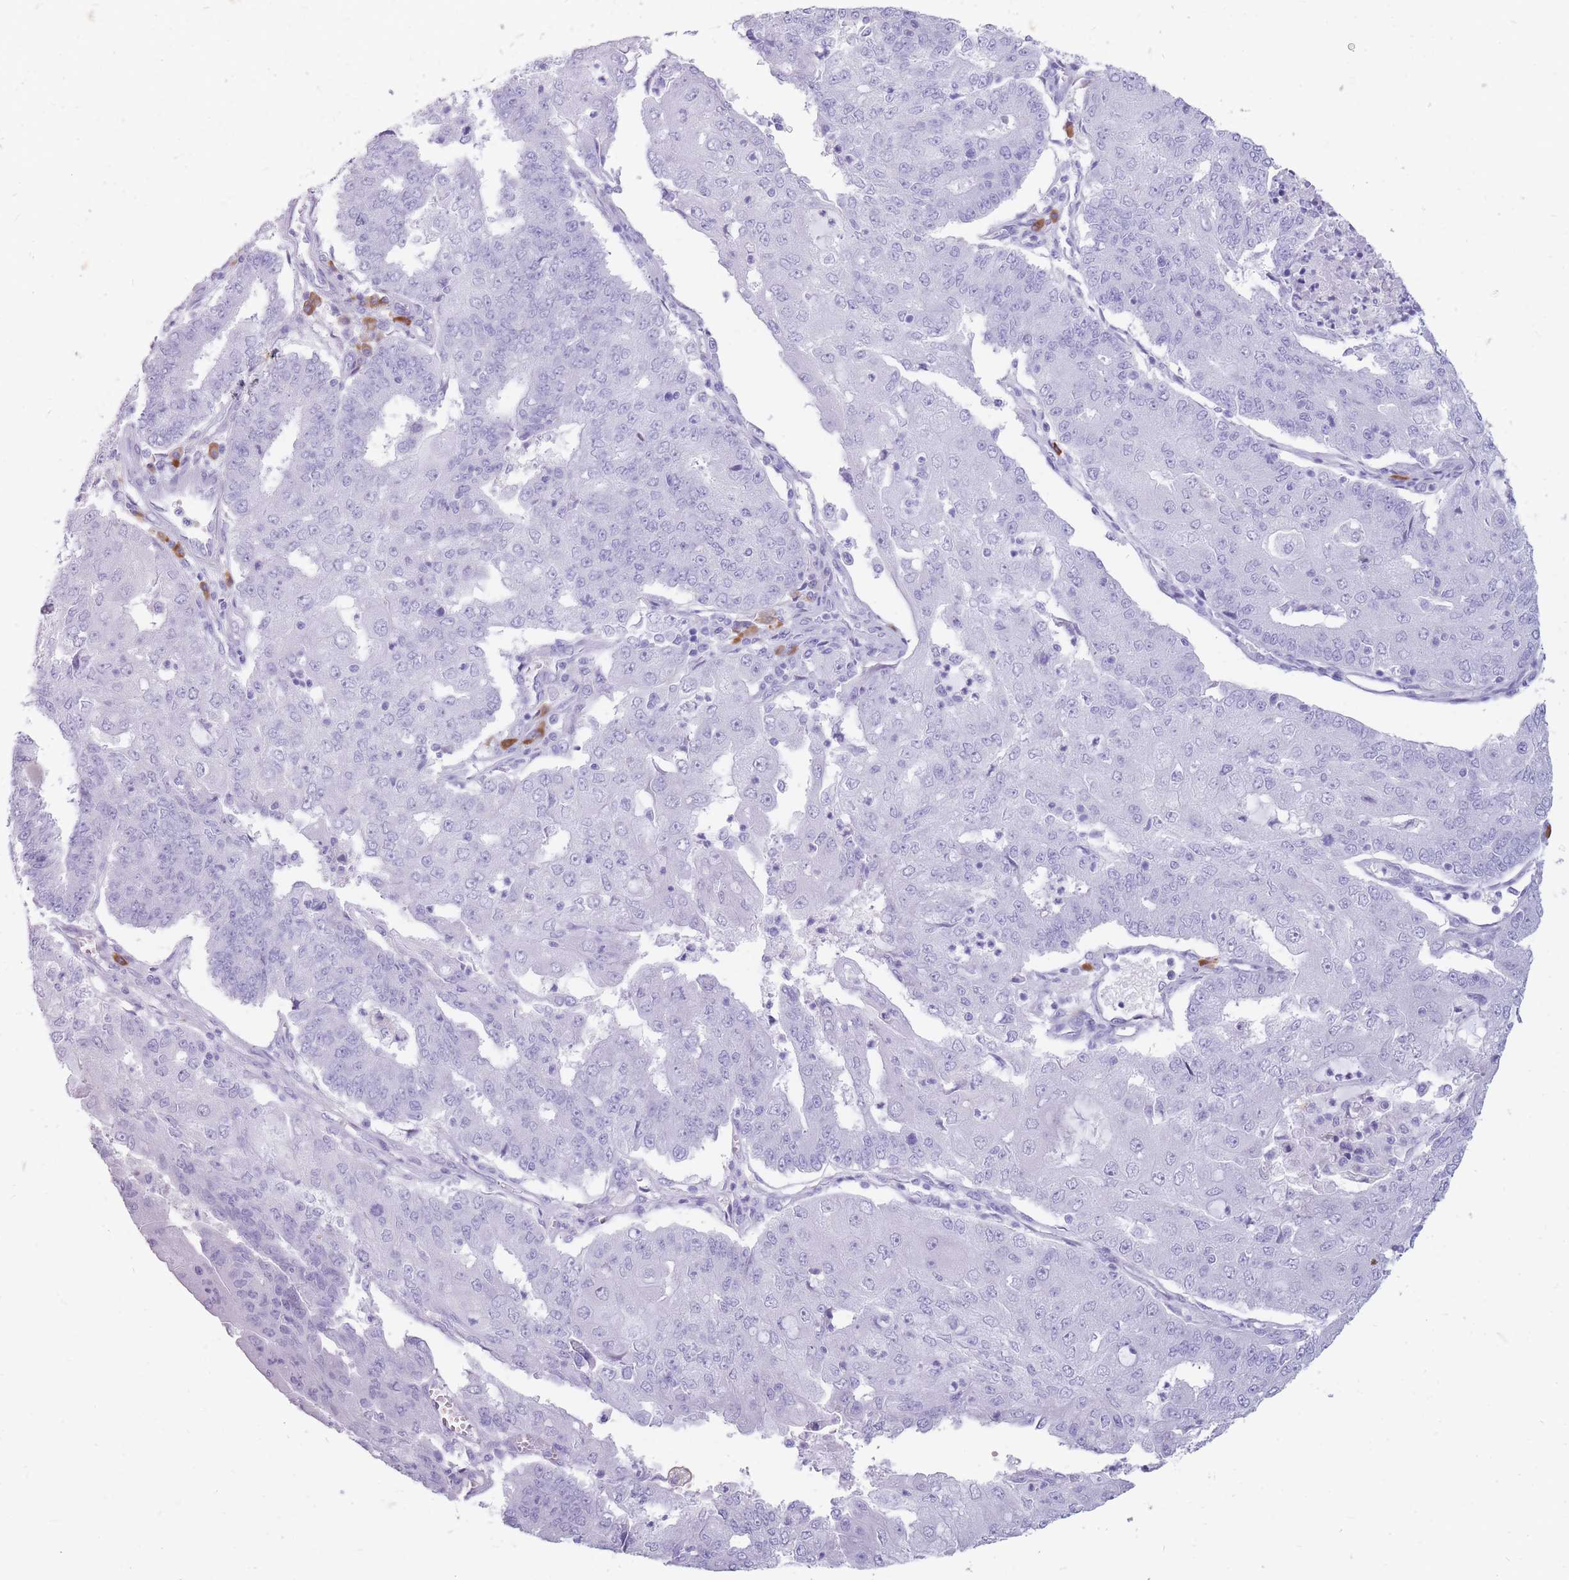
{"staining": {"intensity": "negative", "quantity": "none", "location": "none"}, "tissue": "endometrial cancer", "cell_type": "Tumor cells", "image_type": "cancer", "snomed": [{"axis": "morphology", "description": "Adenocarcinoma, NOS"}, {"axis": "topography", "description": "Endometrium"}], "caption": "This is an immunohistochemistry histopathology image of adenocarcinoma (endometrial). There is no expression in tumor cells.", "gene": "ZFP37", "patient": {"sex": "female", "age": 56}}